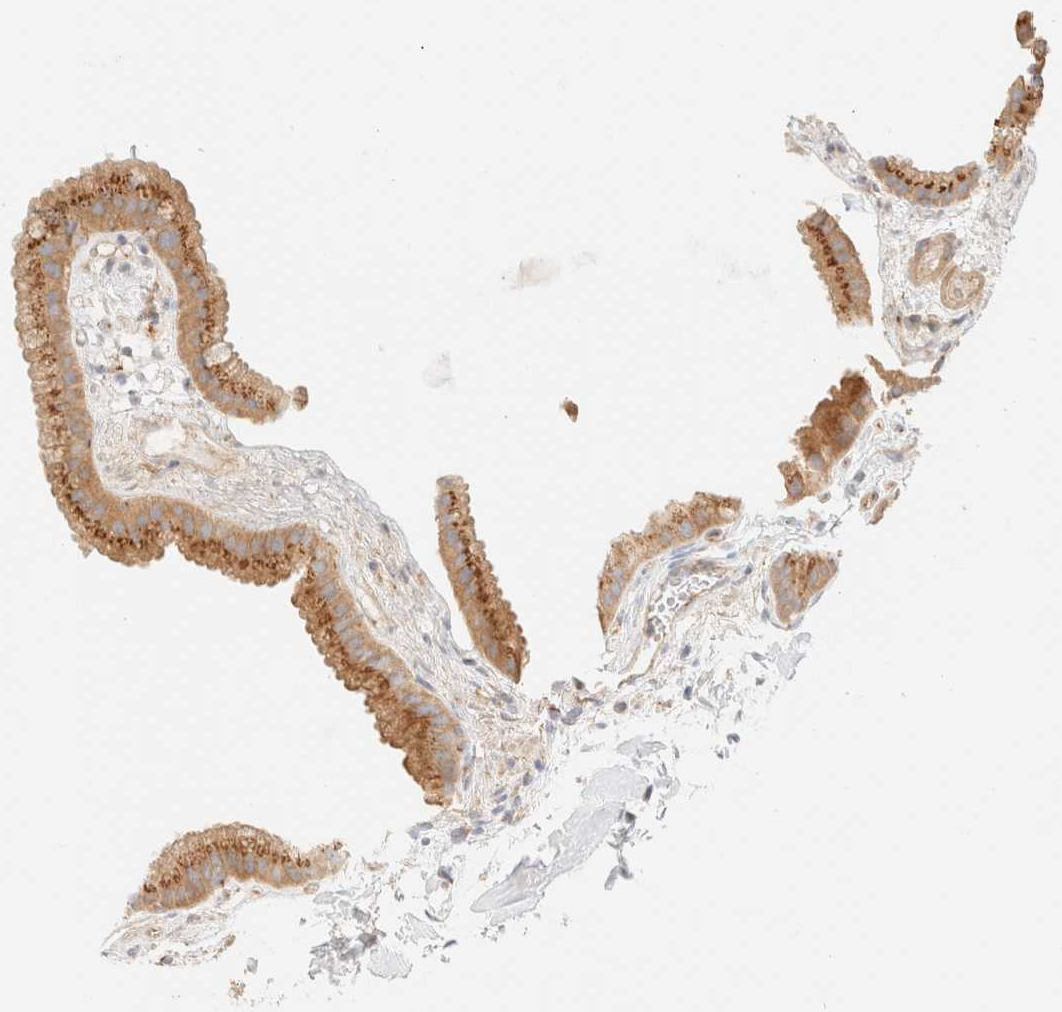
{"staining": {"intensity": "moderate", "quantity": ">75%", "location": "cytoplasmic/membranous"}, "tissue": "gallbladder", "cell_type": "Glandular cells", "image_type": "normal", "snomed": [{"axis": "morphology", "description": "Normal tissue, NOS"}, {"axis": "topography", "description": "Gallbladder"}], "caption": "This micrograph exhibits unremarkable gallbladder stained with immunohistochemistry to label a protein in brown. The cytoplasmic/membranous of glandular cells show moderate positivity for the protein. Nuclei are counter-stained blue.", "gene": "MYO10", "patient": {"sex": "female", "age": 64}}